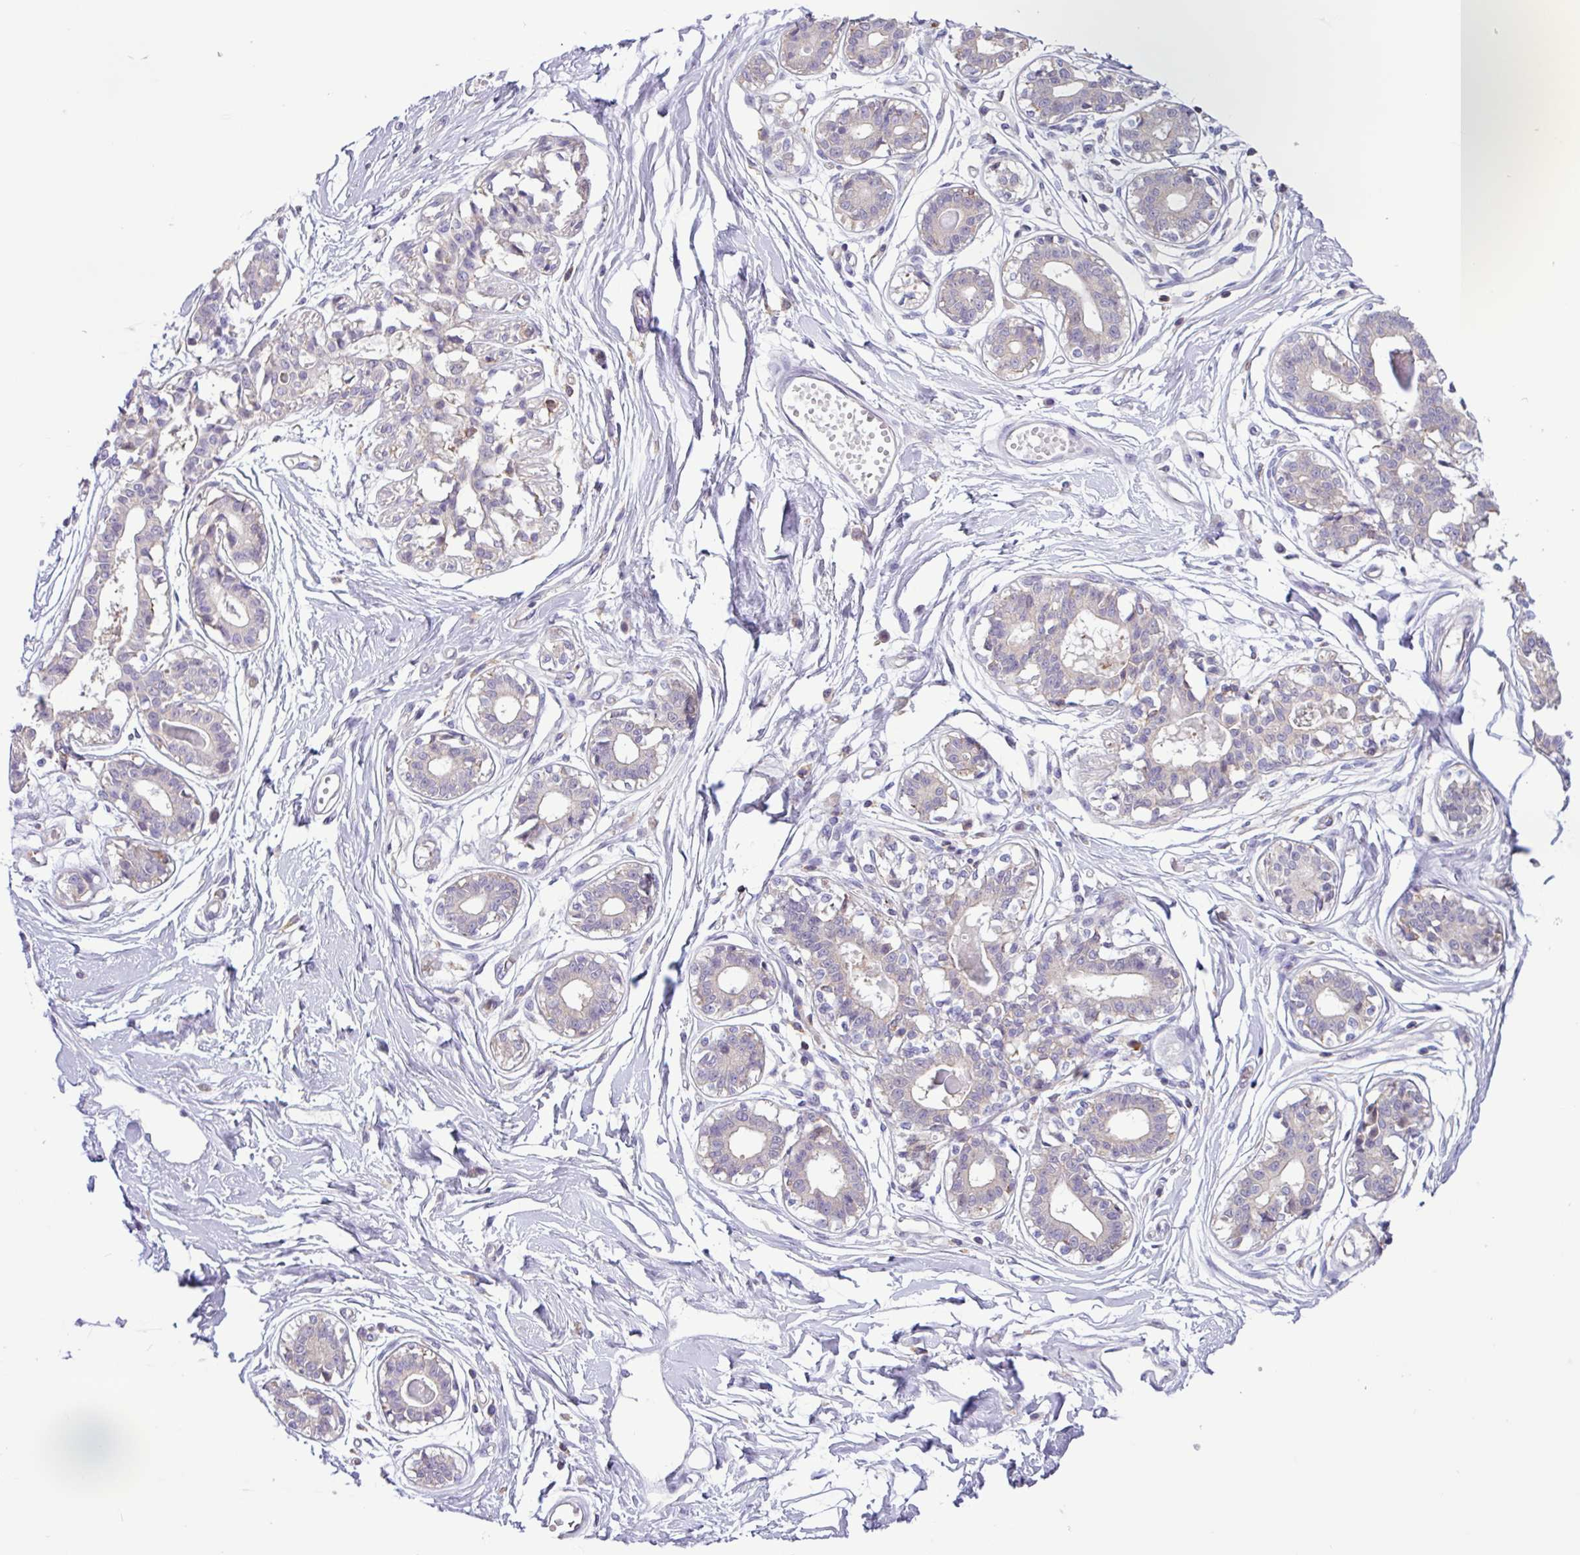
{"staining": {"intensity": "negative", "quantity": "none", "location": "none"}, "tissue": "breast", "cell_type": "Adipocytes", "image_type": "normal", "snomed": [{"axis": "morphology", "description": "Normal tissue, NOS"}, {"axis": "topography", "description": "Breast"}], "caption": "Immunohistochemistry (IHC) photomicrograph of normal breast: human breast stained with DAB shows no significant protein expression in adipocytes.", "gene": "ACTR3B", "patient": {"sex": "female", "age": 45}}